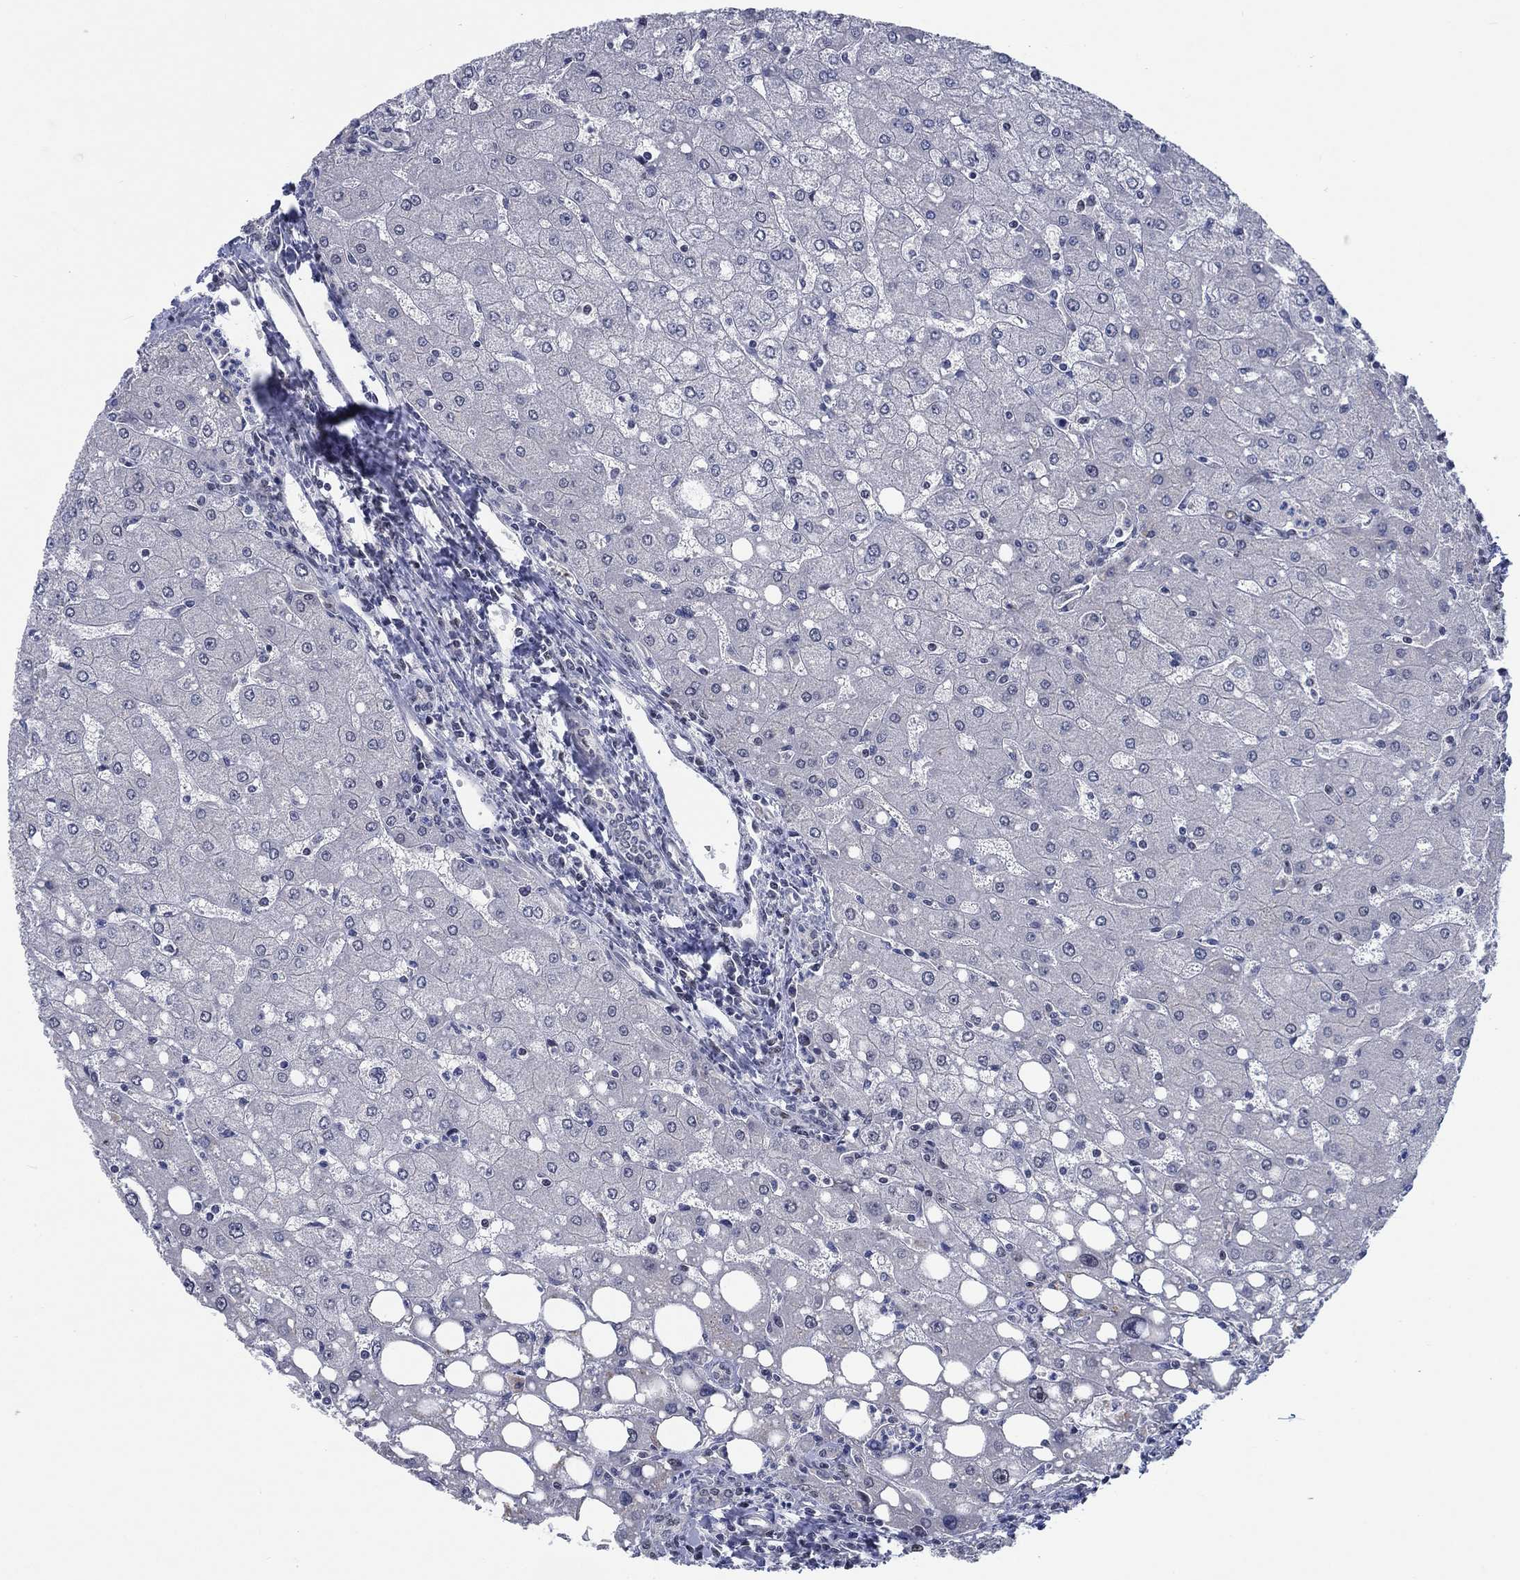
{"staining": {"intensity": "negative", "quantity": "none", "location": "none"}, "tissue": "liver", "cell_type": "Cholangiocytes", "image_type": "normal", "snomed": [{"axis": "morphology", "description": "Normal tissue, NOS"}, {"axis": "topography", "description": "Liver"}], "caption": "Human liver stained for a protein using immunohistochemistry (IHC) reveals no expression in cholangiocytes.", "gene": "HTN1", "patient": {"sex": "female", "age": 53}}